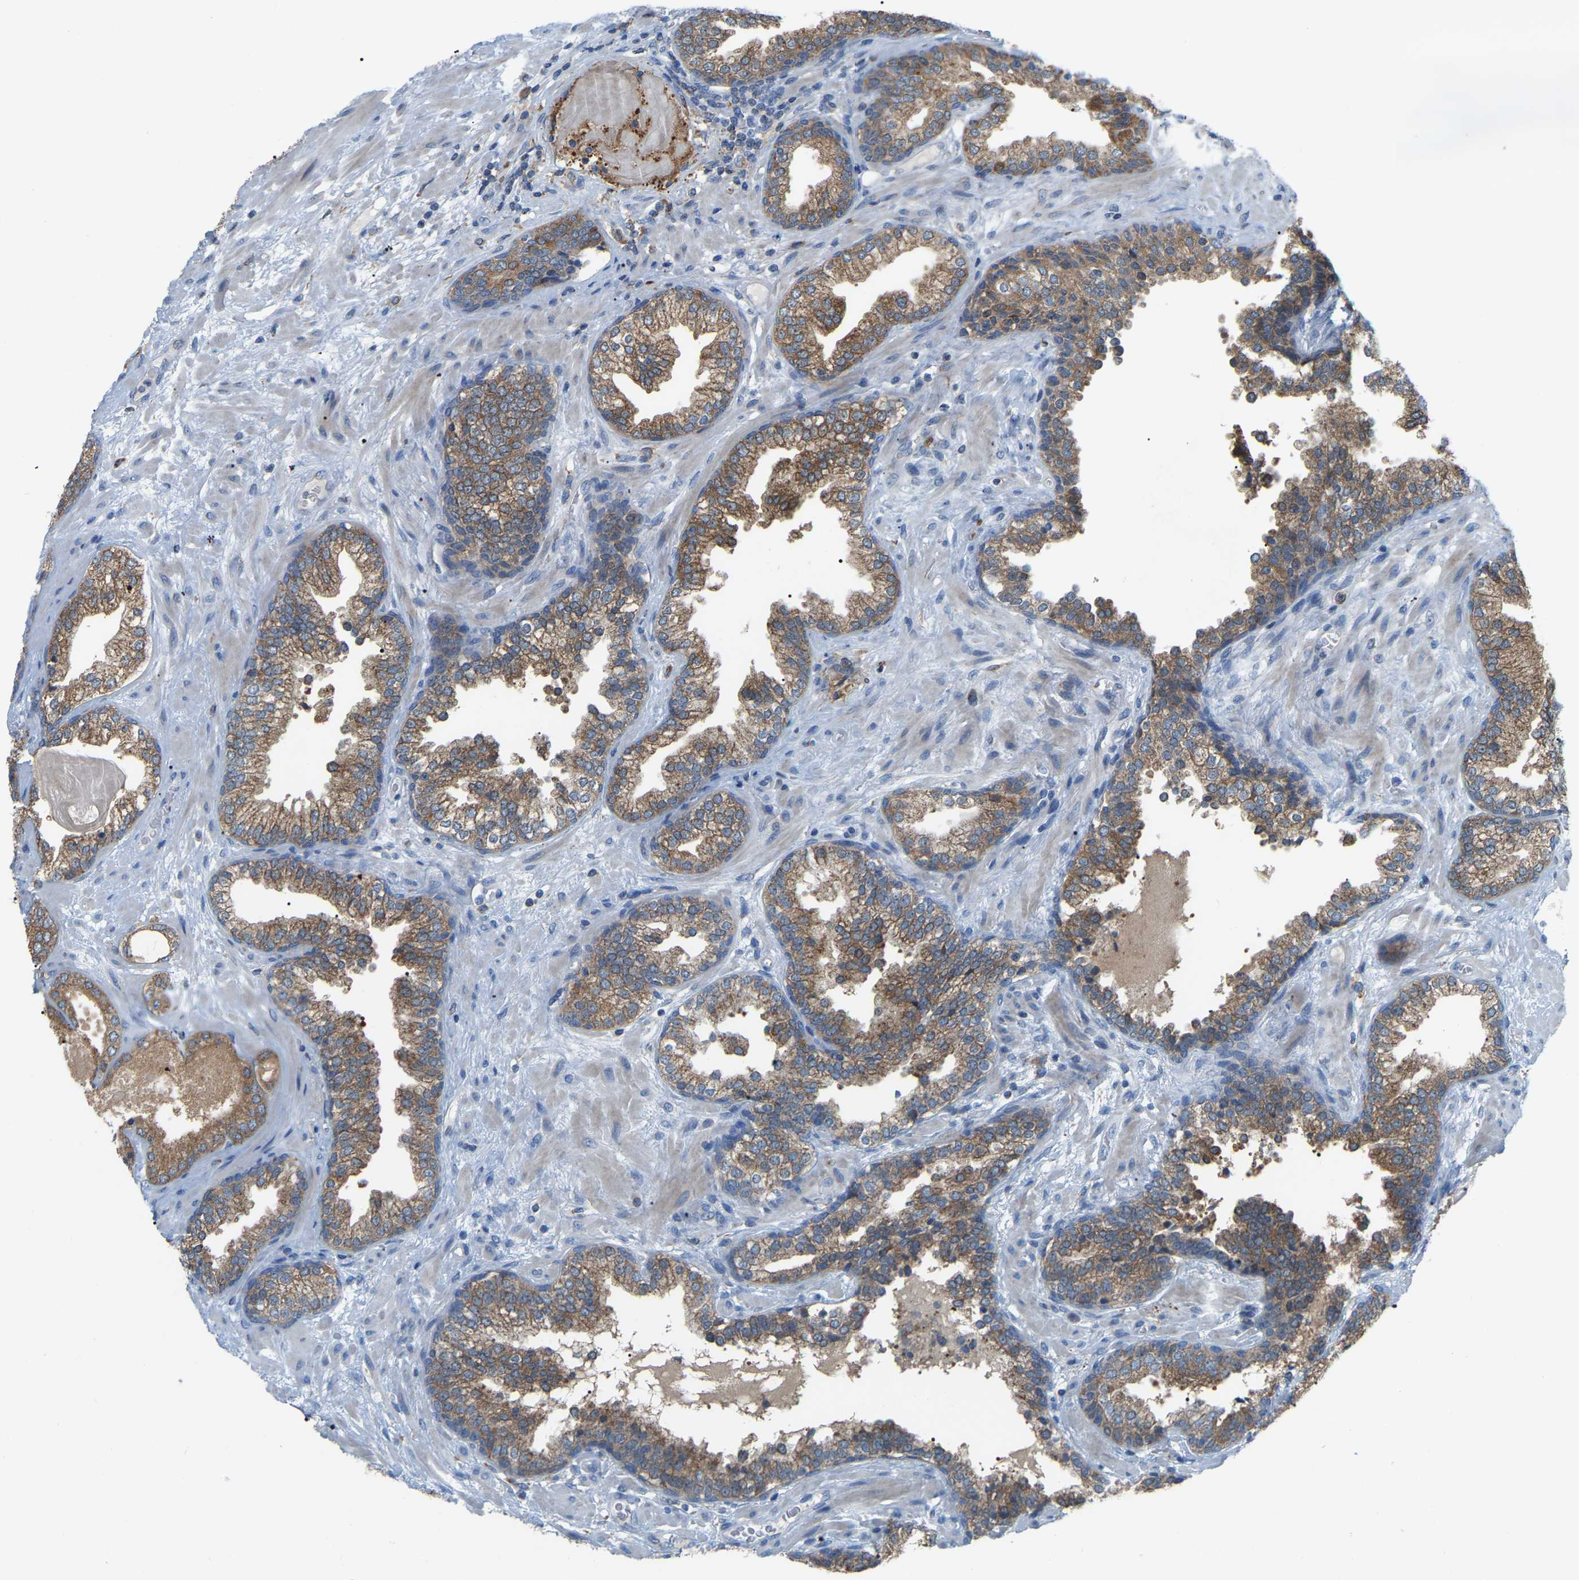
{"staining": {"intensity": "moderate", "quantity": ">75%", "location": "cytoplasmic/membranous"}, "tissue": "prostate cancer", "cell_type": "Tumor cells", "image_type": "cancer", "snomed": [{"axis": "morphology", "description": "Adenocarcinoma, Low grade"}, {"axis": "topography", "description": "Prostate"}], "caption": "Brown immunohistochemical staining in human prostate cancer reveals moderate cytoplasmic/membranous staining in about >75% of tumor cells.", "gene": "CROT", "patient": {"sex": "male", "age": 65}}